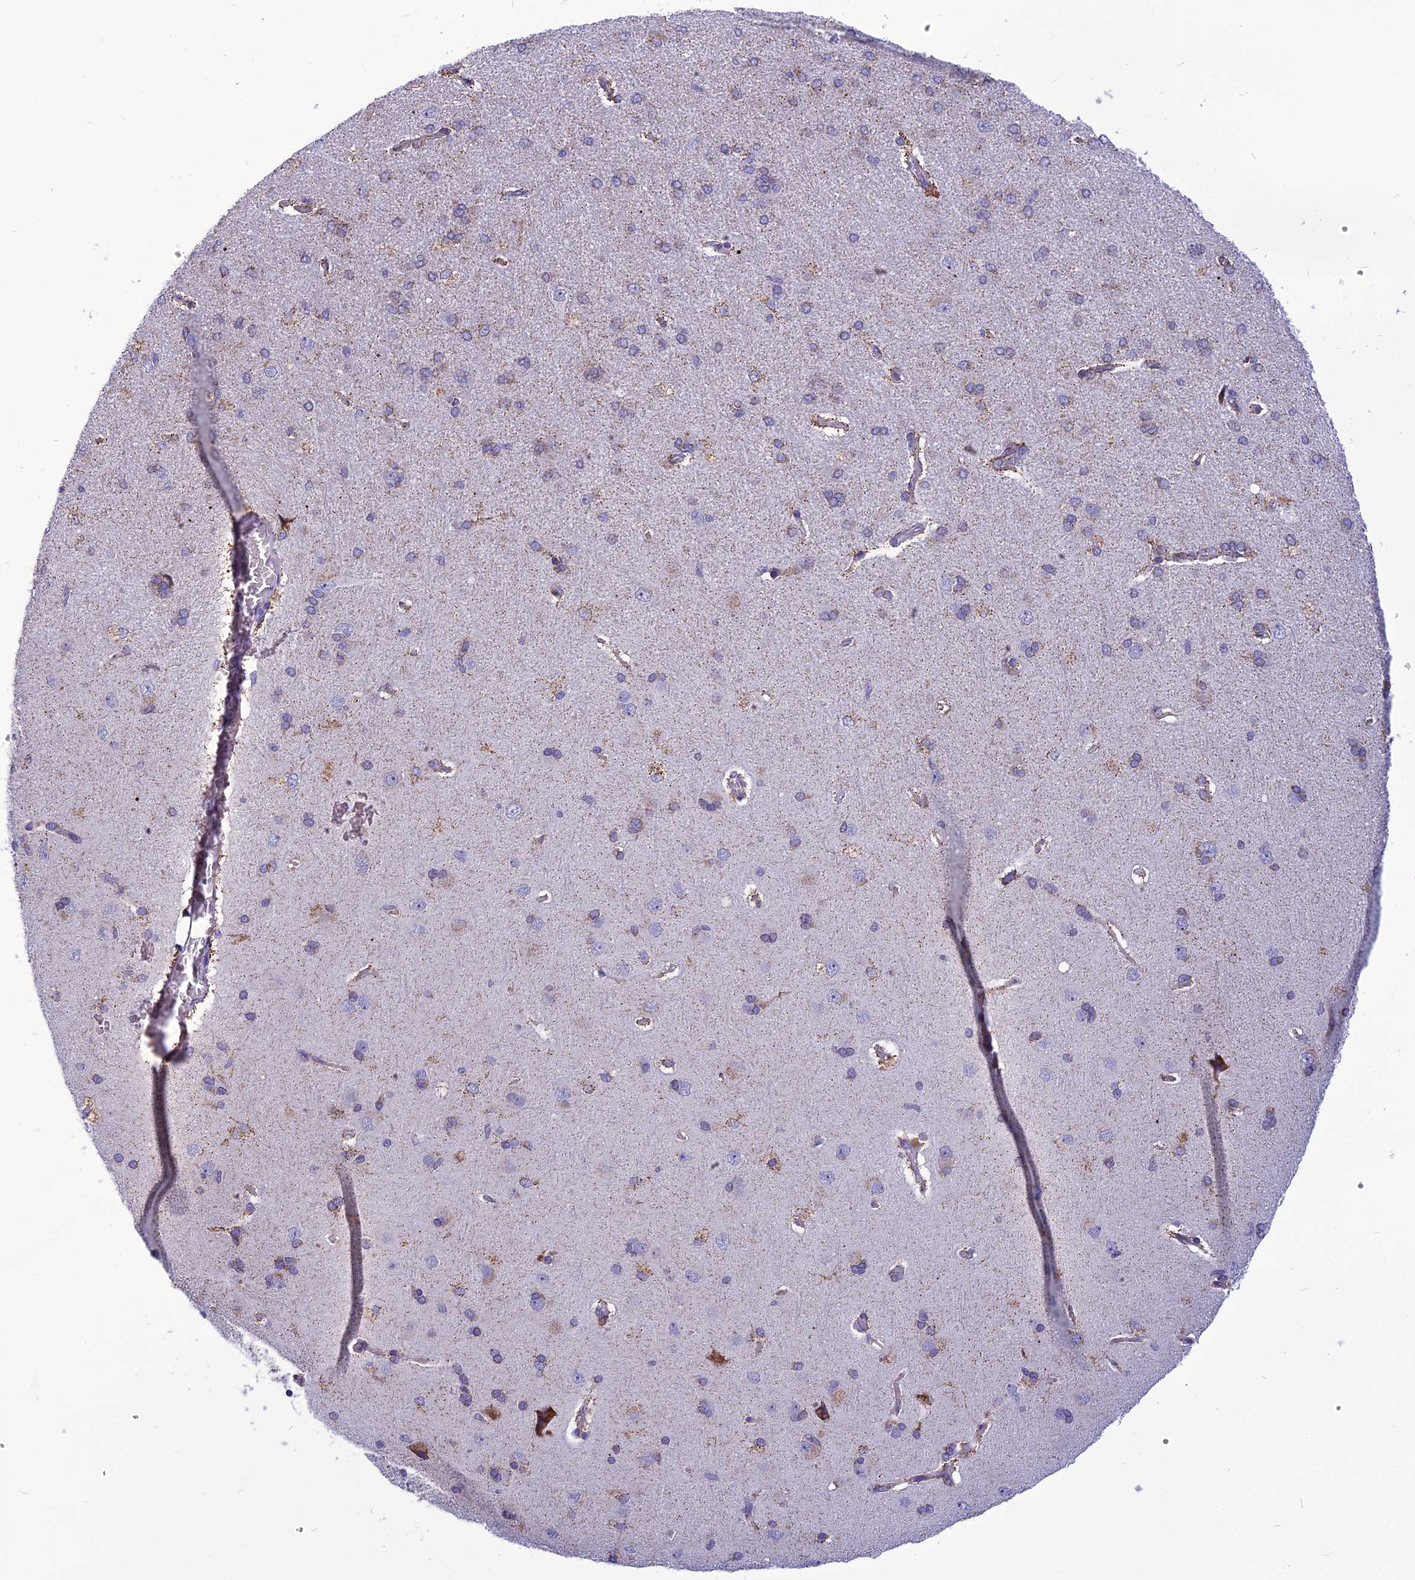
{"staining": {"intensity": "weak", "quantity": ">75%", "location": "cytoplasmic/membranous"}, "tissue": "cerebral cortex", "cell_type": "Endothelial cells", "image_type": "normal", "snomed": [{"axis": "morphology", "description": "Normal tissue, NOS"}, {"axis": "topography", "description": "Cerebral cortex"}], "caption": "Cerebral cortex stained with immunohistochemistry (IHC) demonstrates weak cytoplasmic/membranous expression in about >75% of endothelial cells. The staining was performed using DAB (3,3'-diaminobenzidine) to visualize the protein expression in brown, while the nuclei were stained in blue with hematoxylin (Magnification: 20x).", "gene": "PSMF1", "patient": {"sex": "male", "age": 62}}